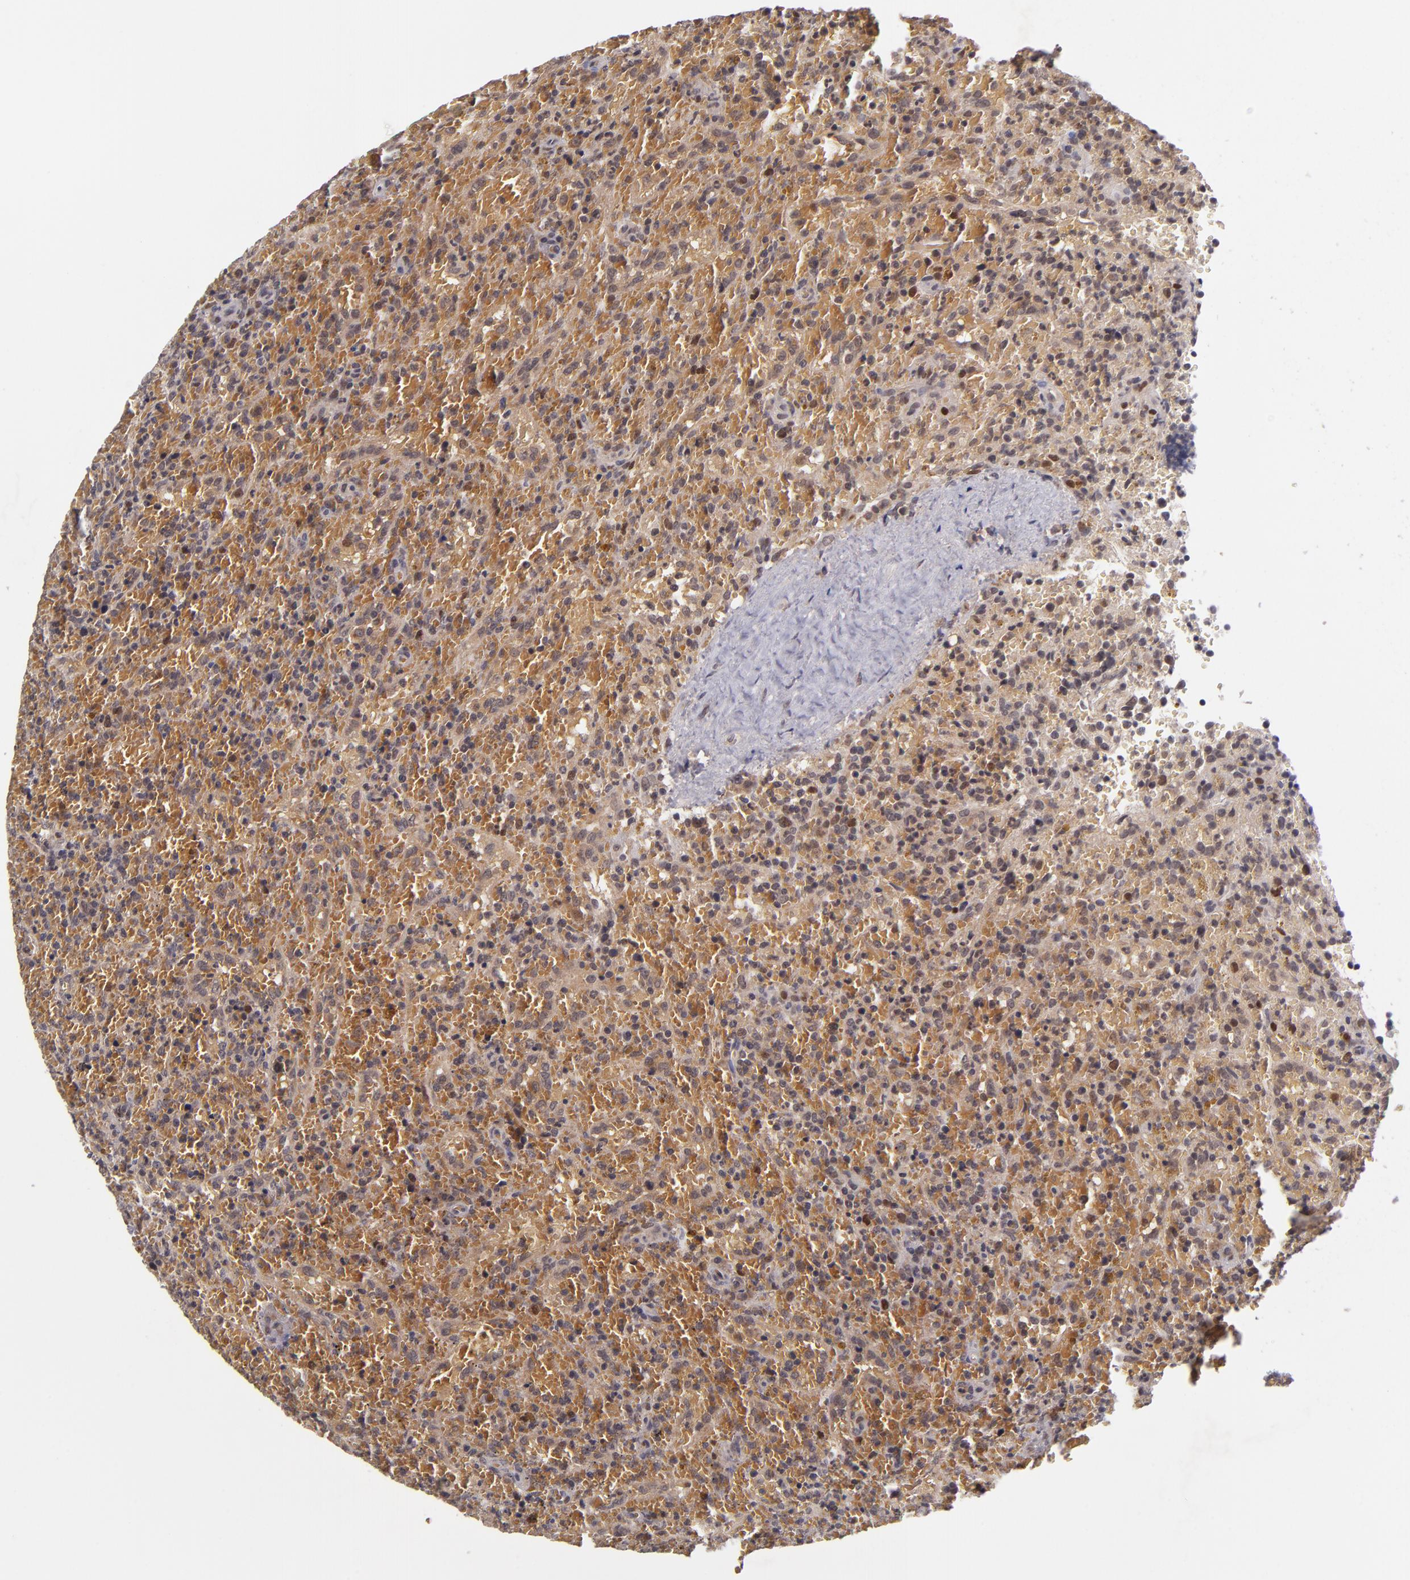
{"staining": {"intensity": "strong", "quantity": "<25%", "location": "nuclear"}, "tissue": "lymphoma", "cell_type": "Tumor cells", "image_type": "cancer", "snomed": [{"axis": "morphology", "description": "Malignant lymphoma, non-Hodgkin's type, High grade"}, {"axis": "topography", "description": "Spleen"}, {"axis": "topography", "description": "Lymph node"}], "caption": "The immunohistochemical stain labels strong nuclear expression in tumor cells of lymphoma tissue.", "gene": "CDC7", "patient": {"sex": "female", "age": 70}}